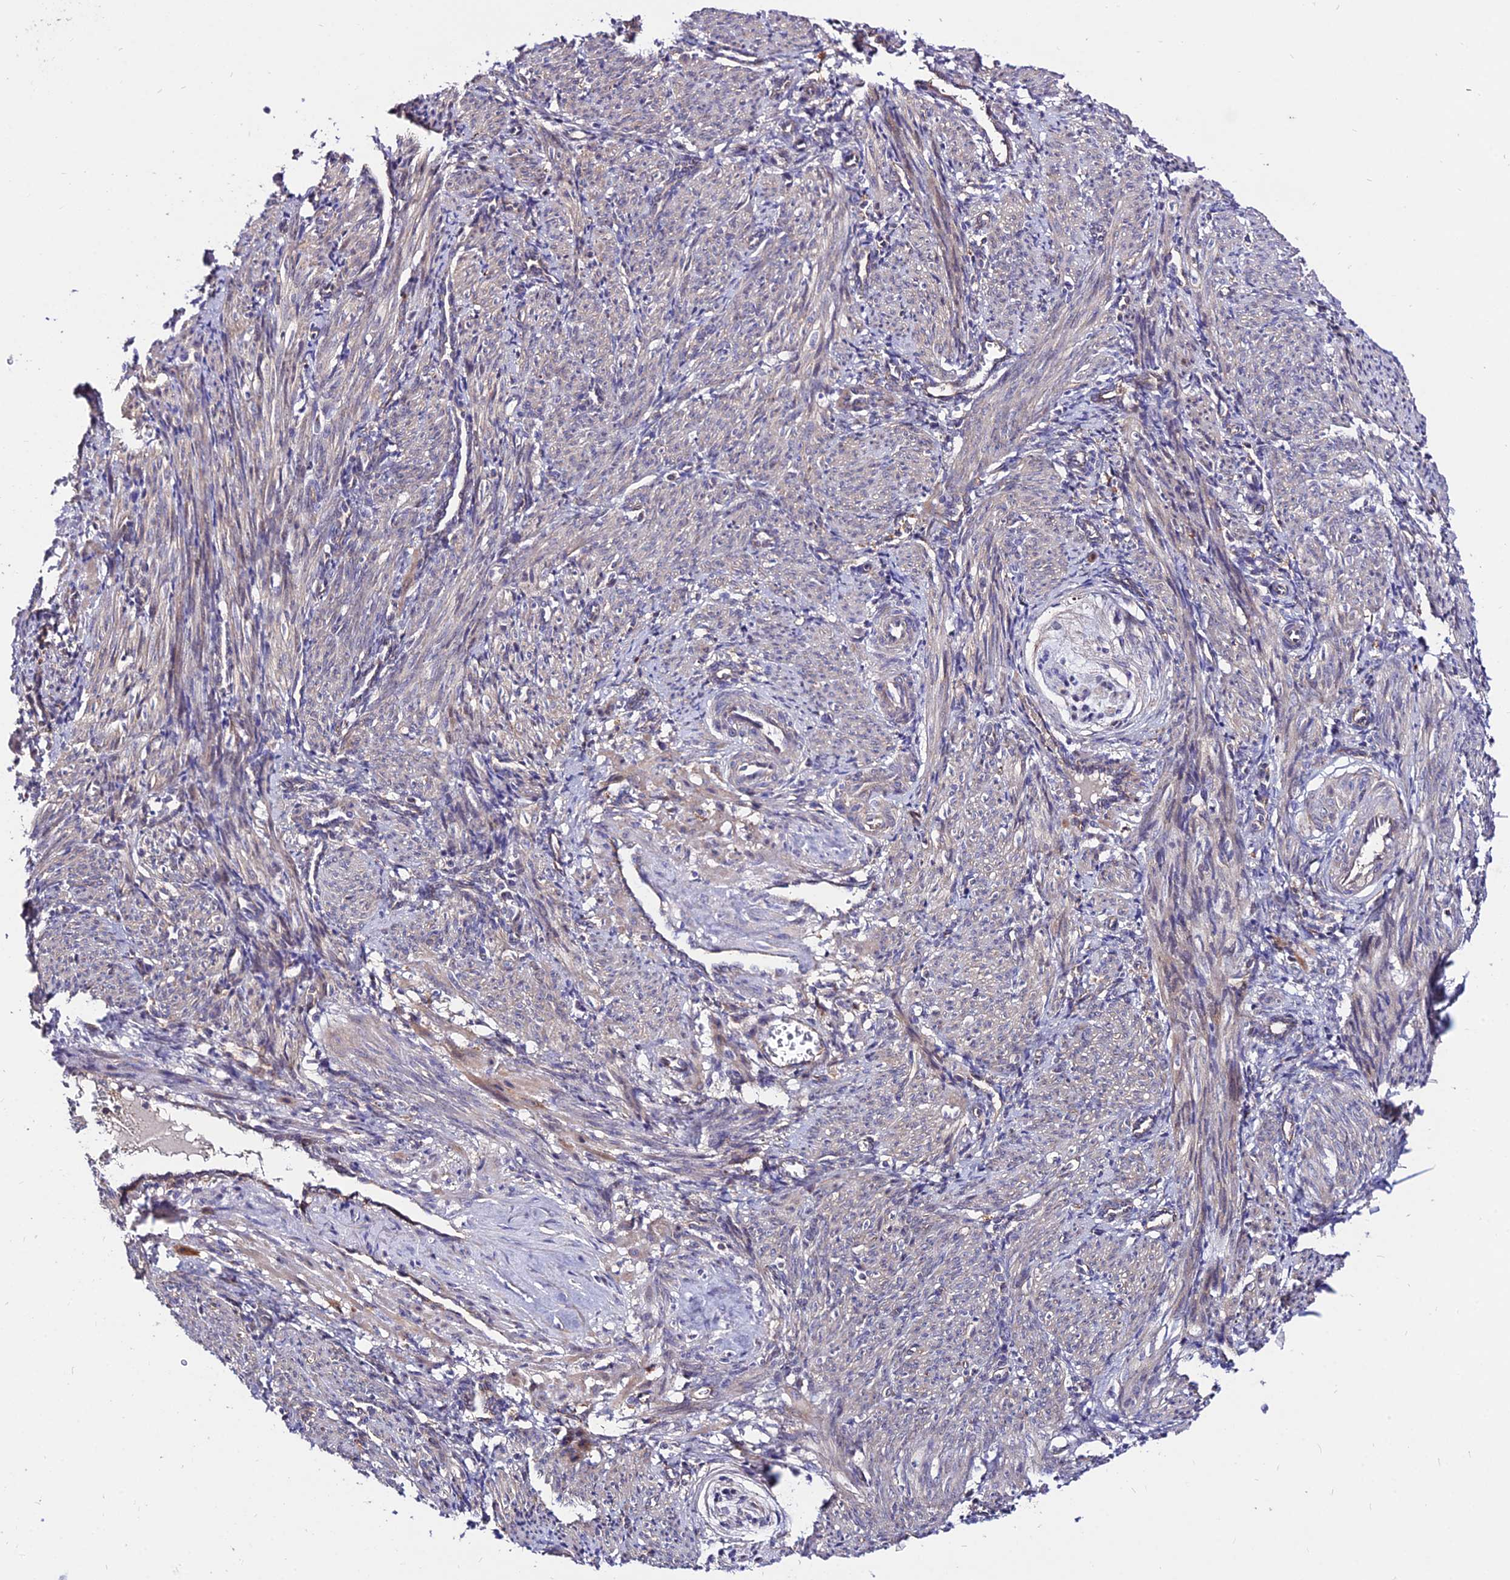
{"staining": {"intensity": "moderate", "quantity": "25%-75%", "location": "cytoplasmic/membranous"}, "tissue": "smooth muscle", "cell_type": "Smooth muscle cells", "image_type": "normal", "snomed": [{"axis": "morphology", "description": "Normal tissue, NOS"}, {"axis": "topography", "description": "Endometrium"}], "caption": "Immunohistochemical staining of normal smooth muscle demonstrates 25%-75% levels of moderate cytoplasmic/membranous protein expression in approximately 25%-75% of smooth muscle cells. Ihc stains the protein in brown and the nuclei are stained blue.", "gene": "CDC37L1", "patient": {"sex": "female", "age": 33}}